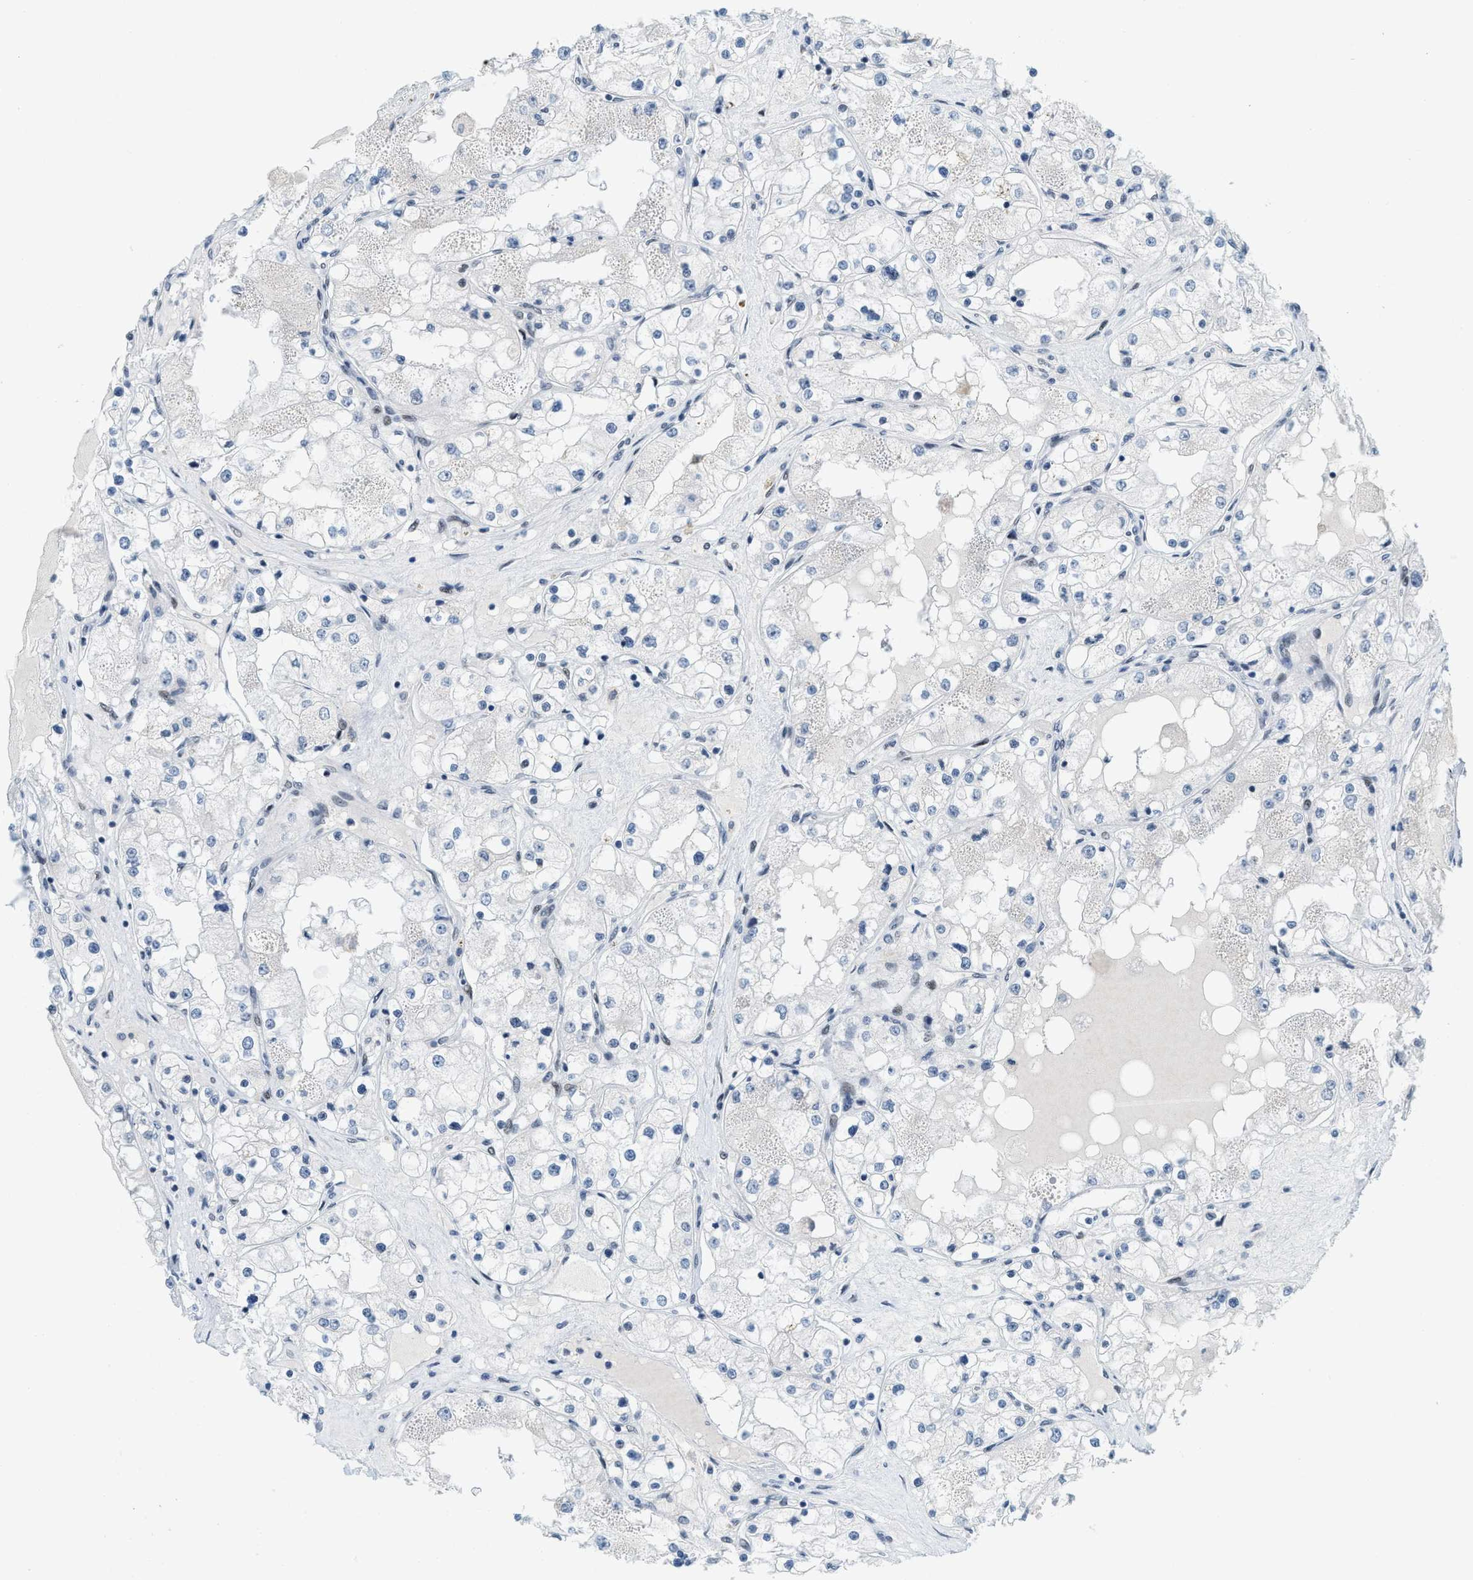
{"staining": {"intensity": "negative", "quantity": "none", "location": "none"}, "tissue": "renal cancer", "cell_type": "Tumor cells", "image_type": "cancer", "snomed": [{"axis": "morphology", "description": "Adenocarcinoma, NOS"}, {"axis": "topography", "description": "Kidney"}], "caption": "Immunohistochemistry of adenocarcinoma (renal) displays no staining in tumor cells.", "gene": "PBX1", "patient": {"sex": "male", "age": 68}}